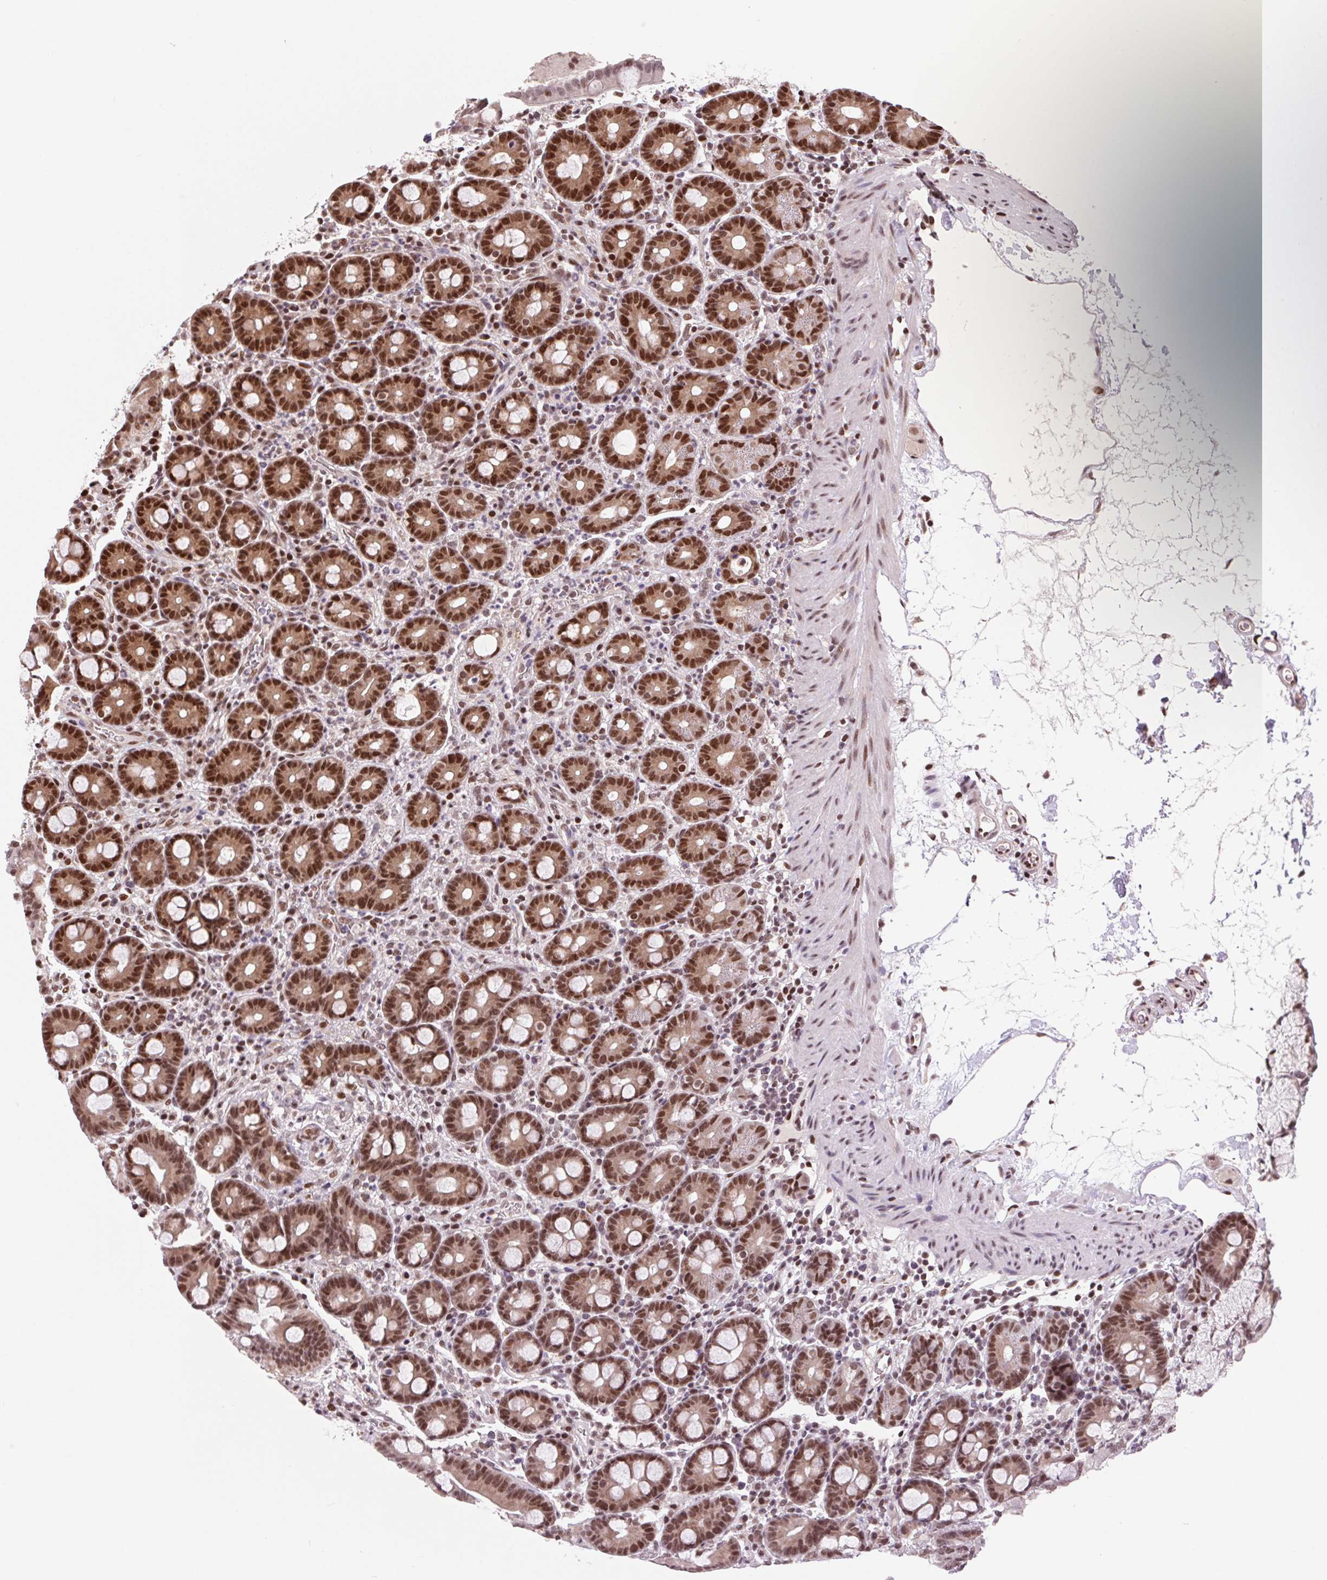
{"staining": {"intensity": "strong", "quantity": ">75%", "location": "nuclear"}, "tissue": "duodenum", "cell_type": "Glandular cells", "image_type": "normal", "snomed": [{"axis": "morphology", "description": "Normal tissue, NOS"}, {"axis": "topography", "description": "Pancreas"}, {"axis": "topography", "description": "Duodenum"}], "caption": "Strong nuclear positivity for a protein is present in approximately >75% of glandular cells of normal duodenum using immunohistochemistry (IHC).", "gene": "RAD23A", "patient": {"sex": "male", "age": 59}}